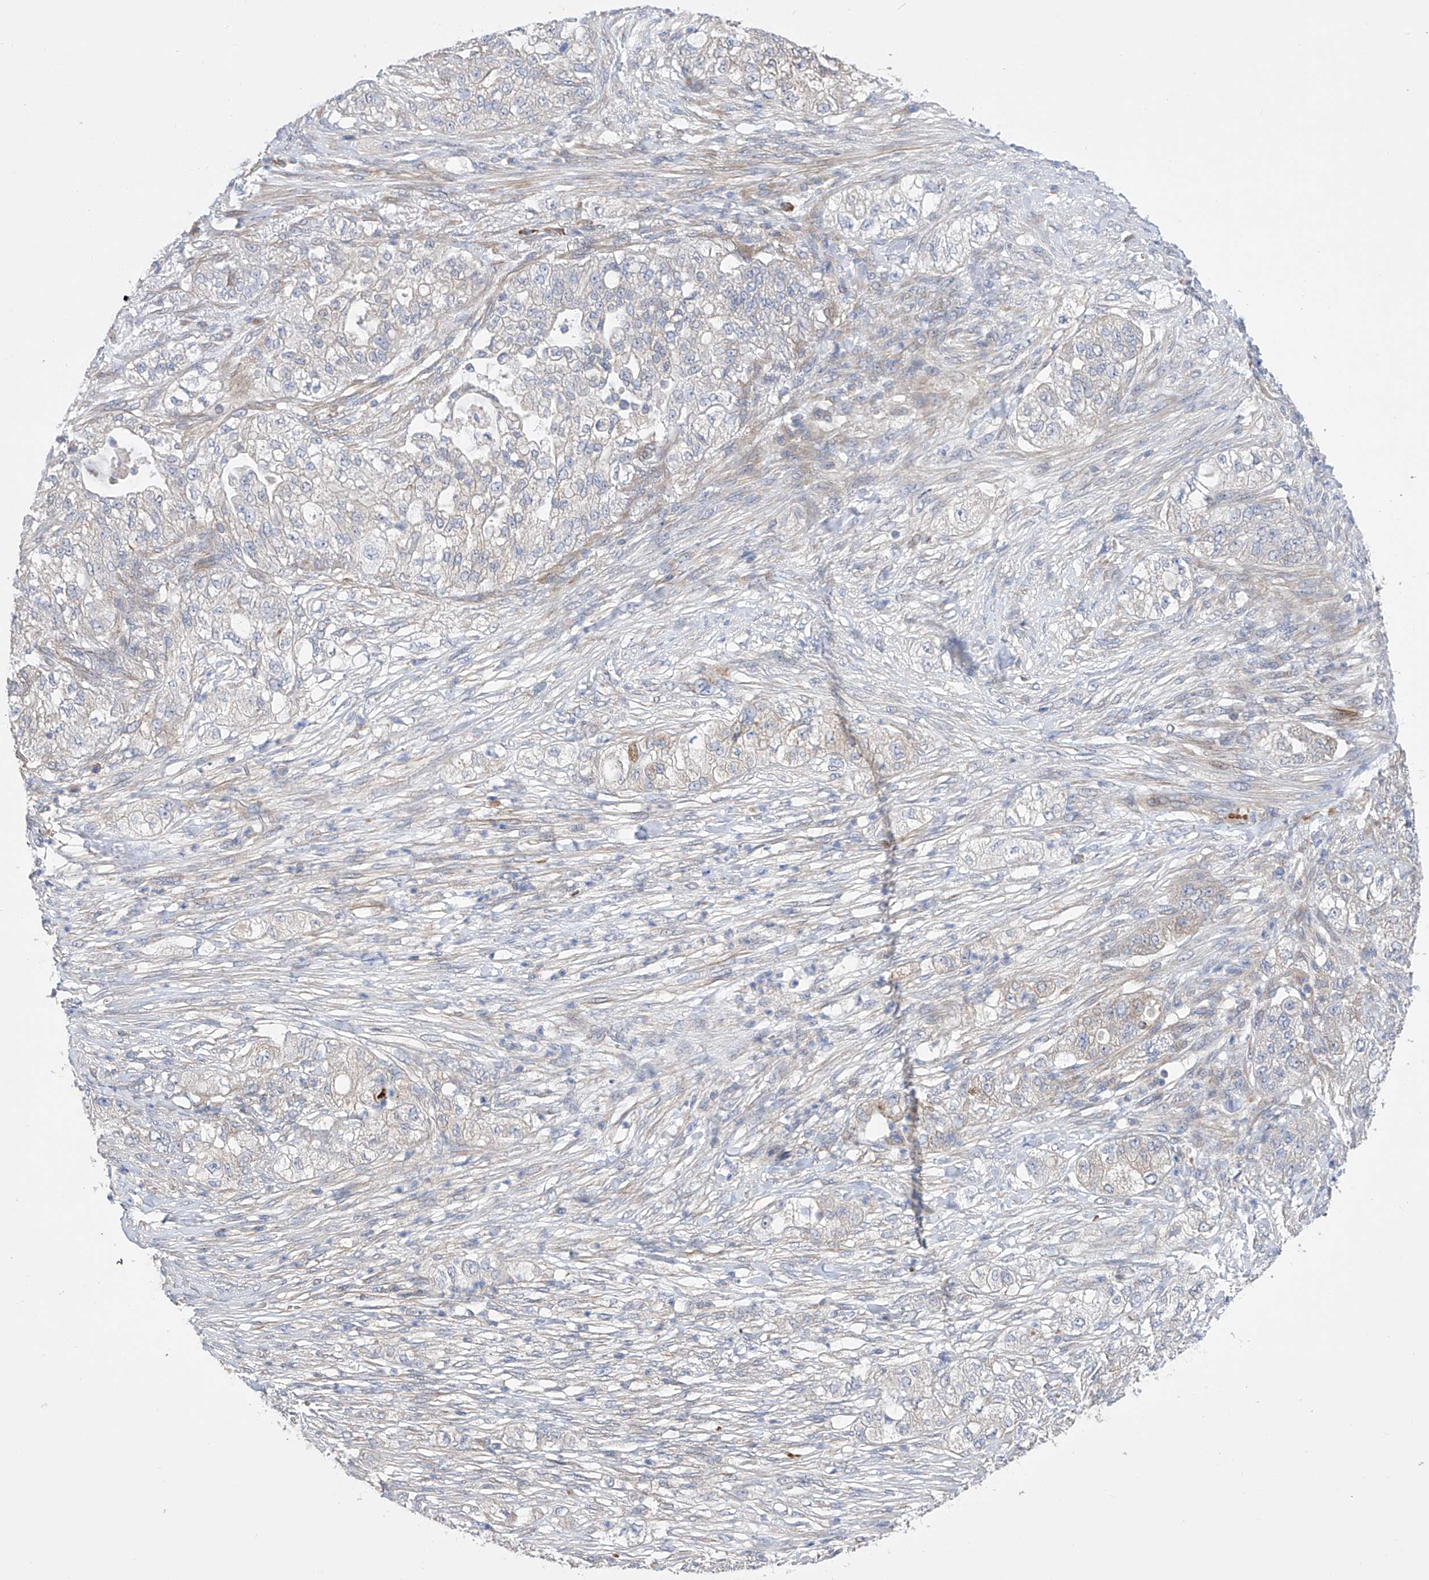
{"staining": {"intensity": "negative", "quantity": "none", "location": "none"}, "tissue": "pancreatic cancer", "cell_type": "Tumor cells", "image_type": "cancer", "snomed": [{"axis": "morphology", "description": "Adenocarcinoma, NOS"}, {"axis": "topography", "description": "Pancreas"}], "caption": "Immunohistochemistry photomicrograph of adenocarcinoma (pancreatic) stained for a protein (brown), which exhibits no positivity in tumor cells.", "gene": "NFATC4", "patient": {"sex": "female", "age": 78}}